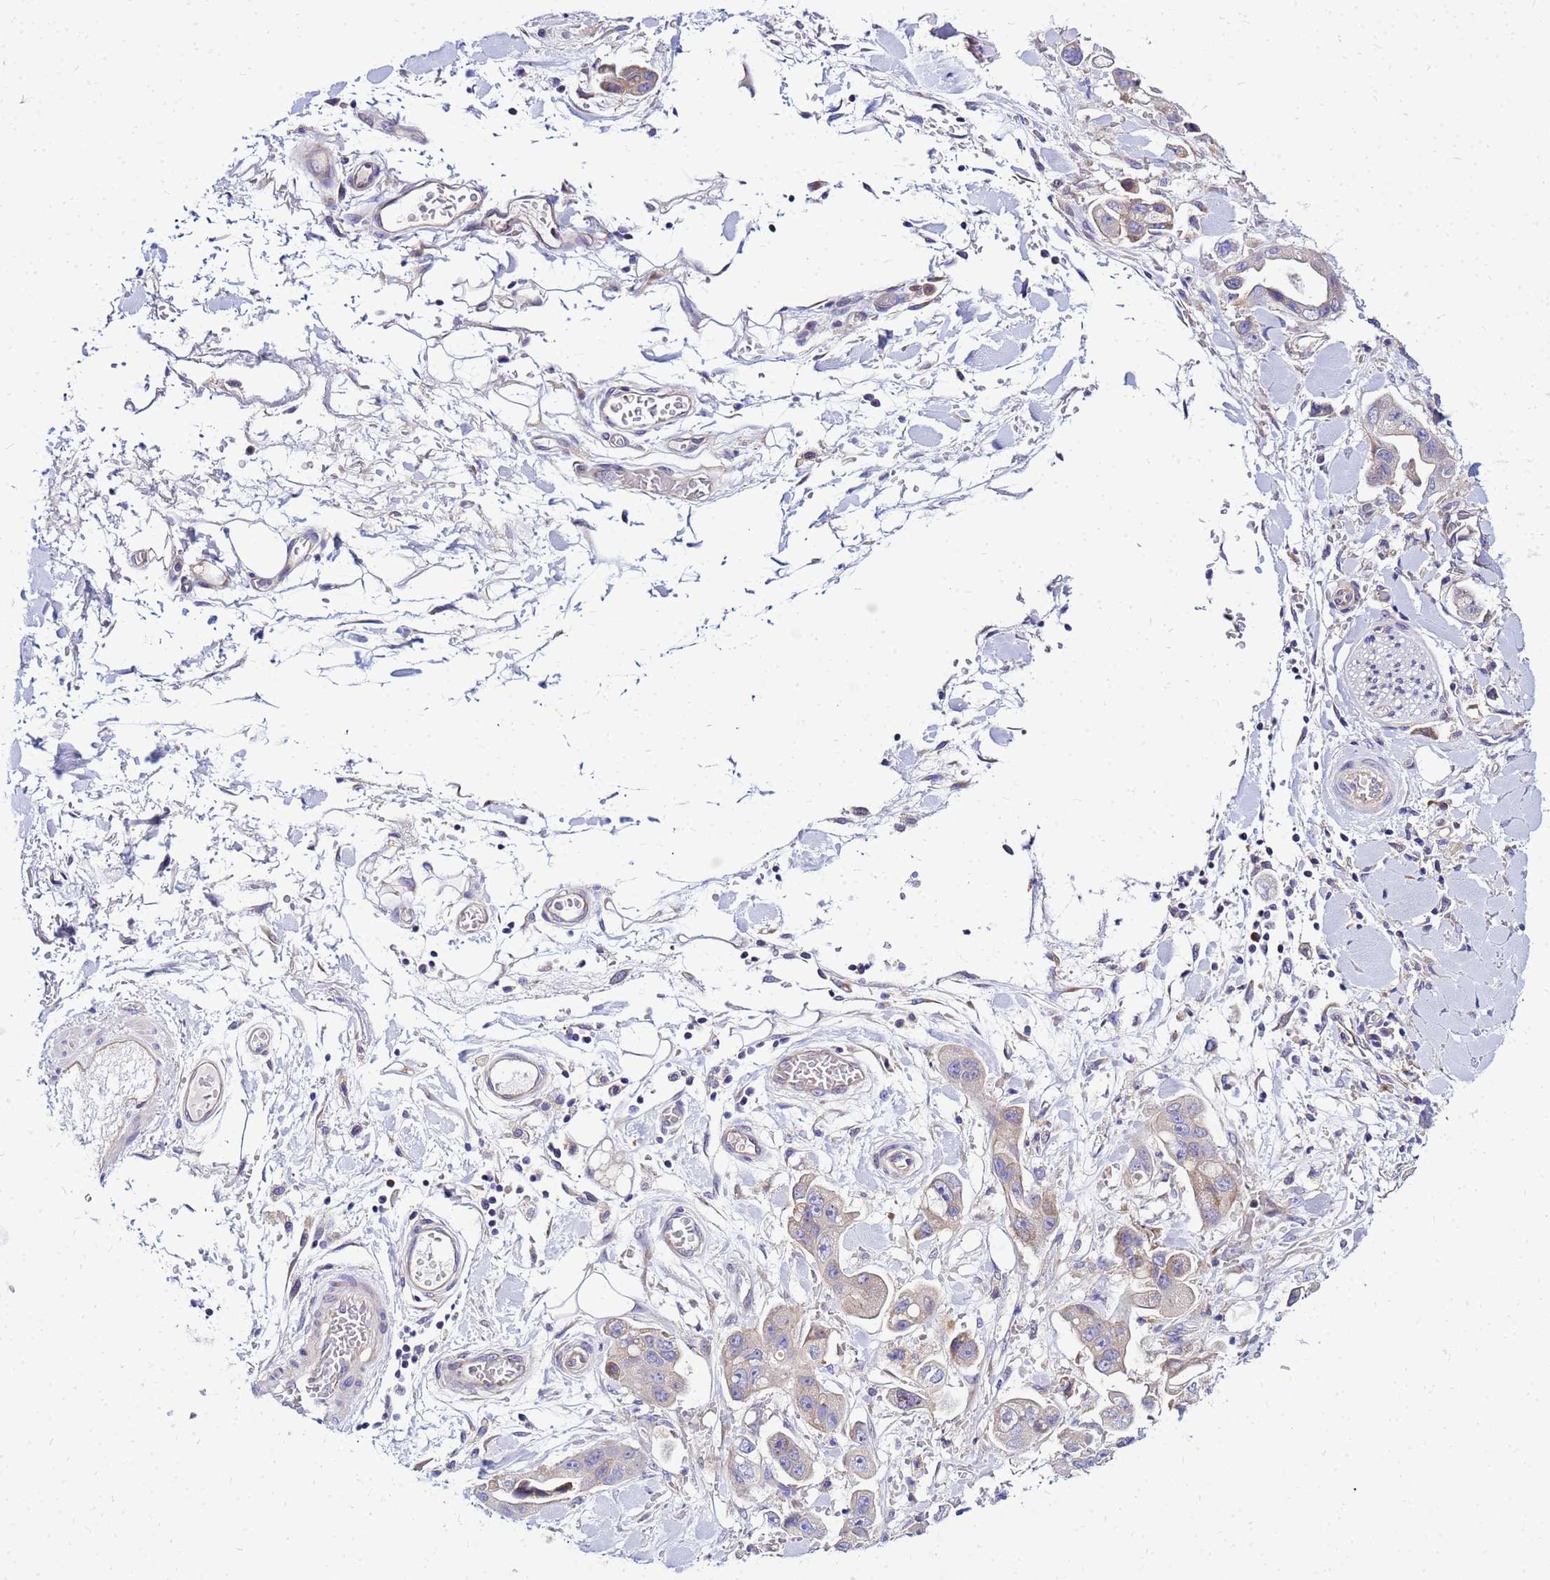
{"staining": {"intensity": "weak", "quantity": "<25%", "location": "cytoplasmic/membranous"}, "tissue": "stomach cancer", "cell_type": "Tumor cells", "image_type": "cancer", "snomed": [{"axis": "morphology", "description": "Adenocarcinoma, NOS"}, {"axis": "topography", "description": "Stomach"}], "caption": "DAB (3,3'-diaminobenzidine) immunohistochemical staining of human adenocarcinoma (stomach) exhibits no significant positivity in tumor cells.", "gene": "HERC5", "patient": {"sex": "male", "age": 62}}